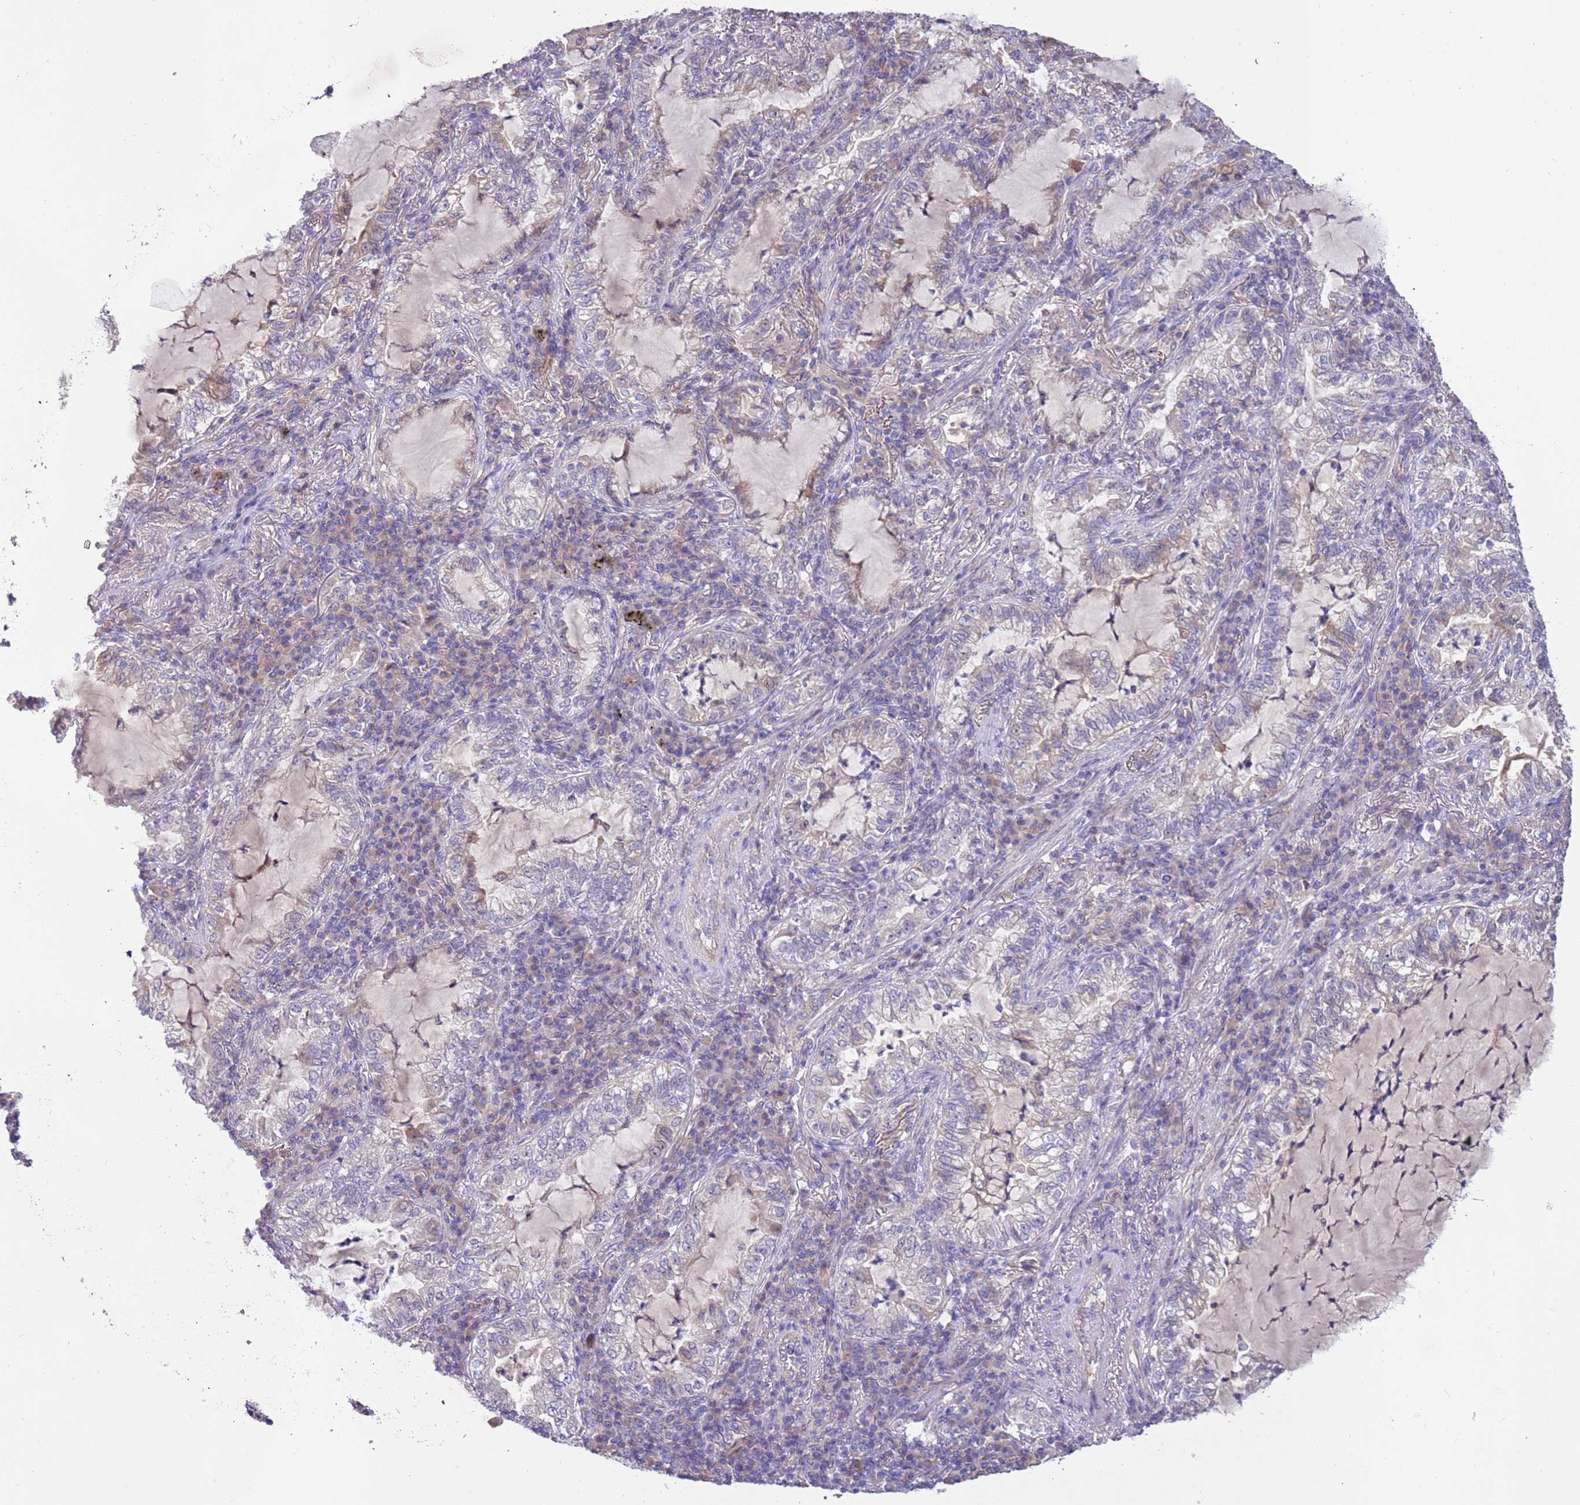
{"staining": {"intensity": "negative", "quantity": "none", "location": "none"}, "tissue": "lung cancer", "cell_type": "Tumor cells", "image_type": "cancer", "snomed": [{"axis": "morphology", "description": "Adenocarcinoma, NOS"}, {"axis": "topography", "description": "Lung"}], "caption": "Protein analysis of lung cancer reveals no significant expression in tumor cells. The staining is performed using DAB (3,3'-diaminobenzidine) brown chromogen with nuclei counter-stained in using hematoxylin.", "gene": "CABYR", "patient": {"sex": "female", "age": 73}}